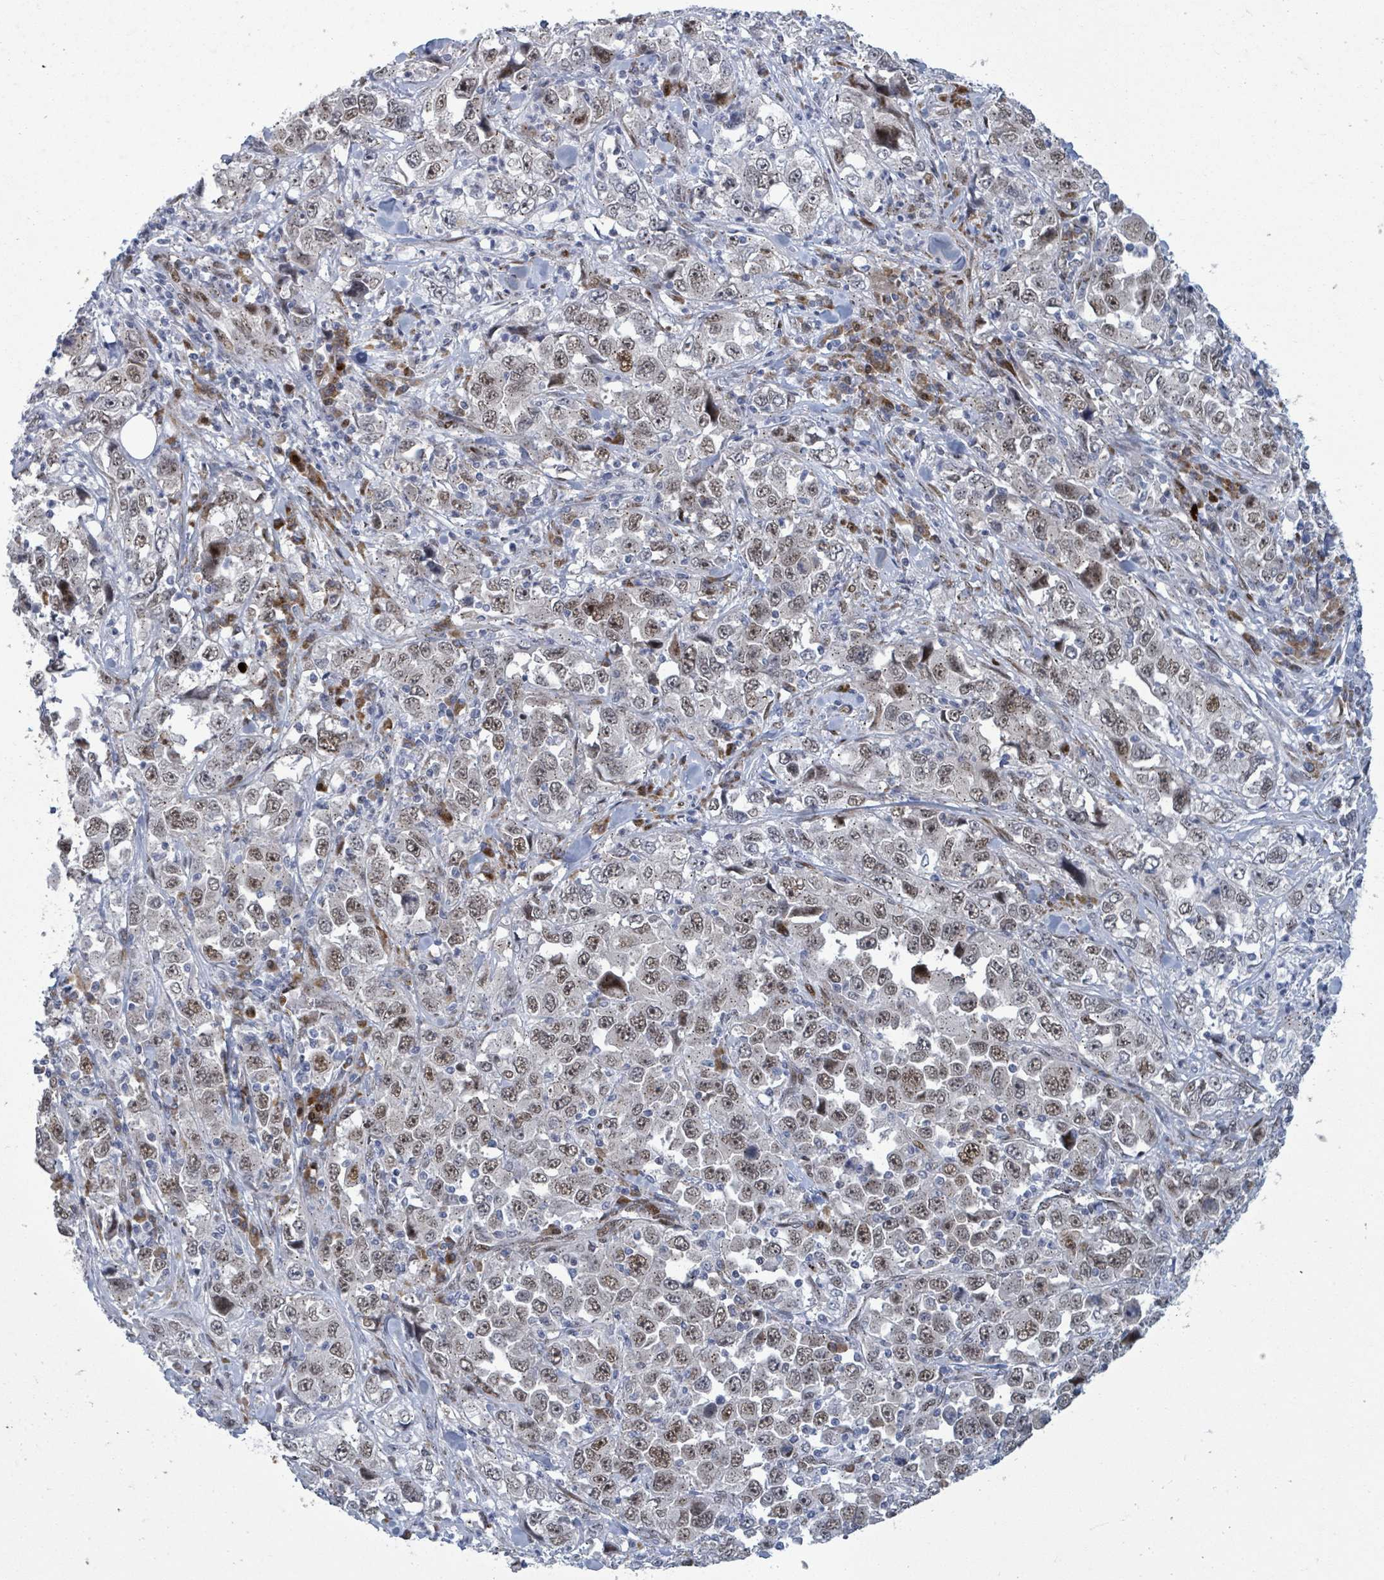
{"staining": {"intensity": "moderate", "quantity": ">75%", "location": "nuclear"}, "tissue": "stomach cancer", "cell_type": "Tumor cells", "image_type": "cancer", "snomed": [{"axis": "morphology", "description": "Normal tissue, NOS"}, {"axis": "morphology", "description": "Adenocarcinoma, NOS"}, {"axis": "topography", "description": "Stomach, upper"}, {"axis": "topography", "description": "Stomach"}], "caption": "Moderate nuclear expression for a protein is appreciated in about >75% of tumor cells of stomach cancer using immunohistochemistry (IHC).", "gene": "TUSC1", "patient": {"sex": "male", "age": 59}}